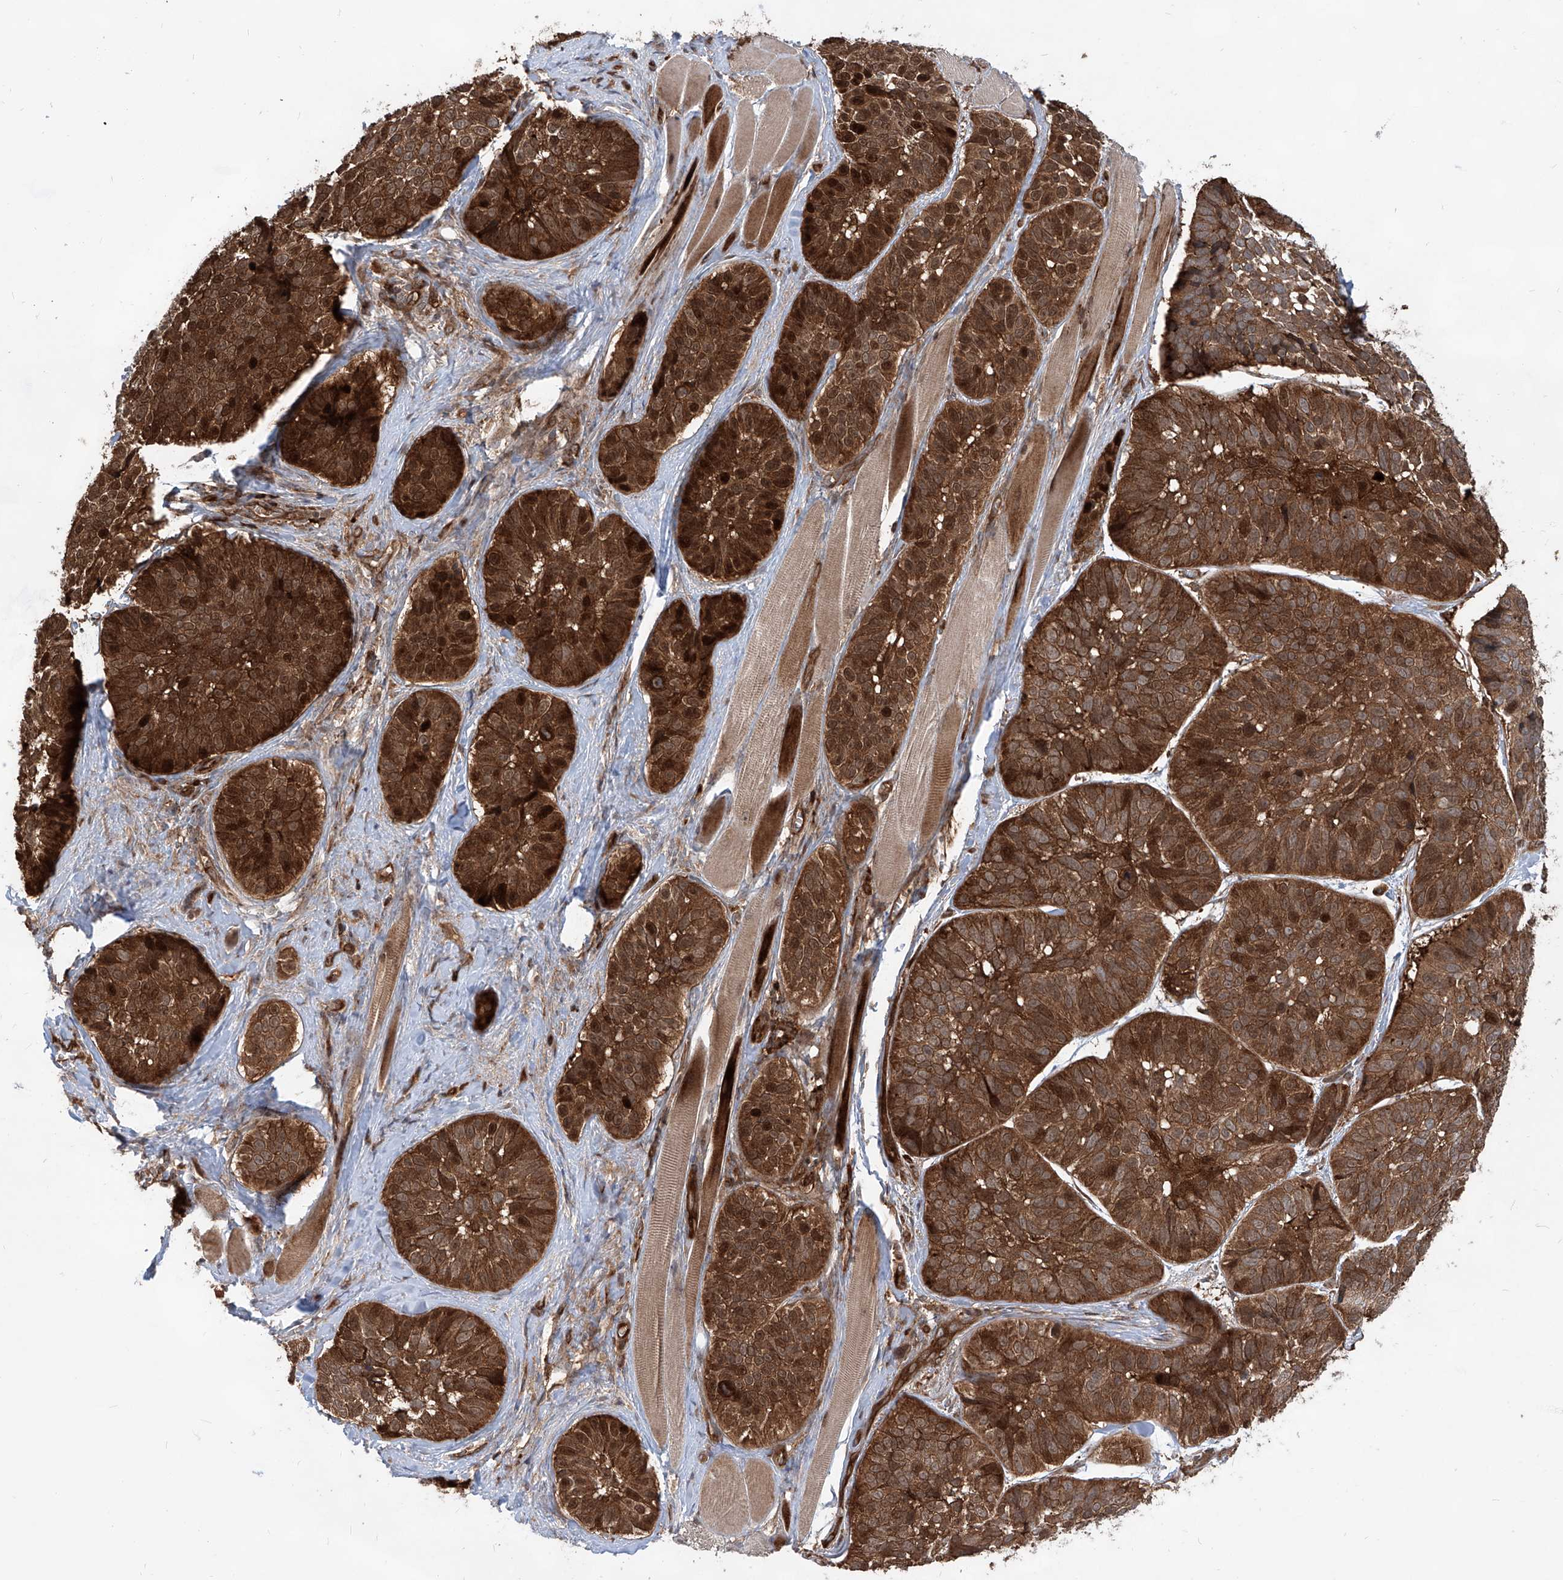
{"staining": {"intensity": "strong", "quantity": ">75%", "location": "cytoplasmic/membranous,nuclear"}, "tissue": "skin cancer", "cell_type": "Tumor cells", "image_type": "cancer", "snomed": [{"axis": "morphology", "description": "Basal cell carcinoma"}, {"axis": "topography", "description": "Skin"}], "caption": "This is an image of immunohistochemistry (IHC) staining of skin basal cell carcinoma, which shows strong expression in the cytoplasmic/membranous and nuclear of tumor cells.", "gene": "MAGED2", "patient": {"sex": "male", "age": 62}}